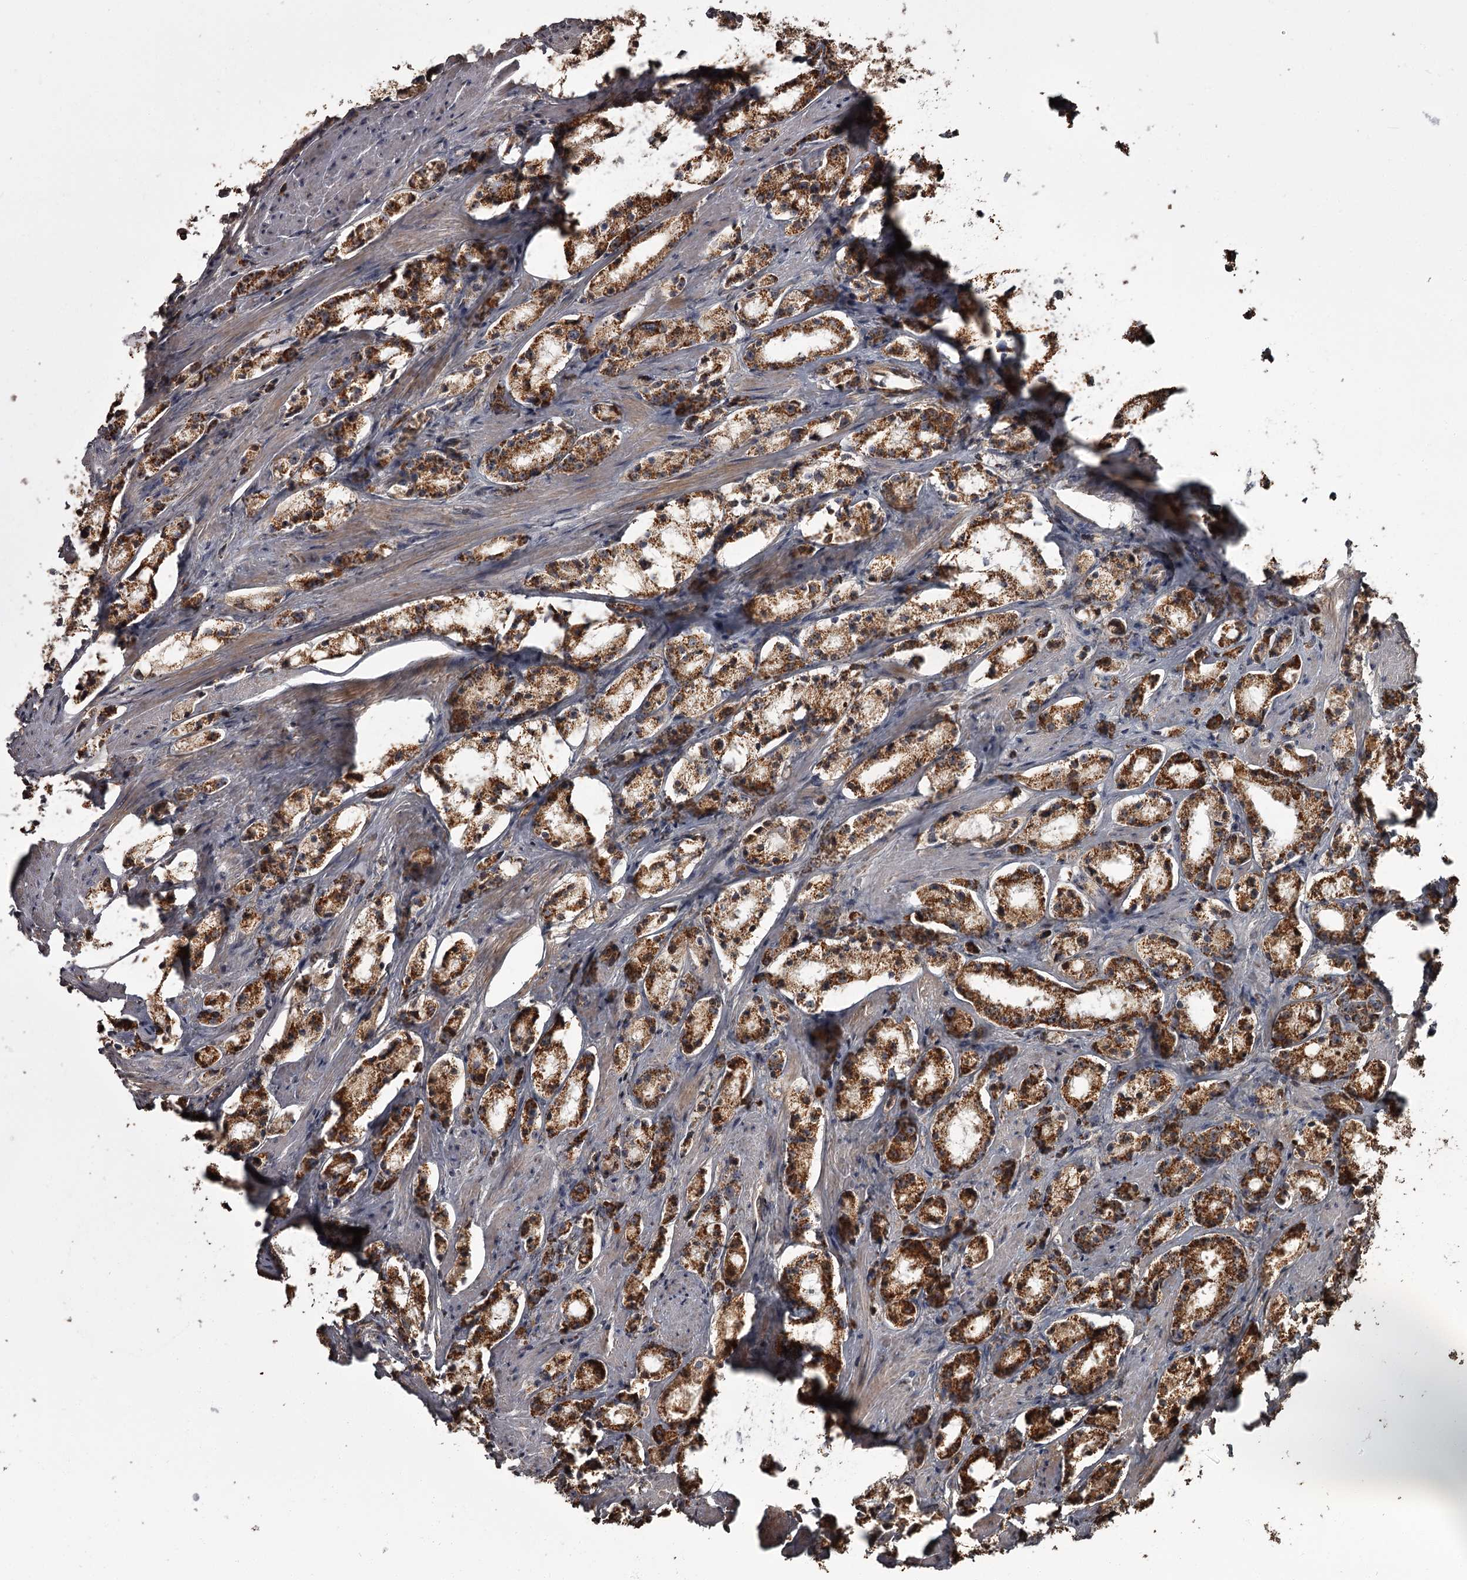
{"staining": {"intensity": "strong", "quantity": ">75%", "location": "cytoplasmic/membranous"}, "tissue": "prostate cancer", "cell_type": "Tumor cells", "image_type": "cancer", "snomed": [{"axis": "morphology", "description": "Adenocarcinoma, High grade"}, {"axis": "topography", "description": "Prostate"}], "caption": "There is high levels of strong cytoplasmic/membranous expression in tumor cells of prostate cancer (adenocarcinoma (high-grade)), as demonstrated by immunohistochemical staining (brown color).", "gene": "THAP9", "patient": {"sex": "male", "age": 66}}